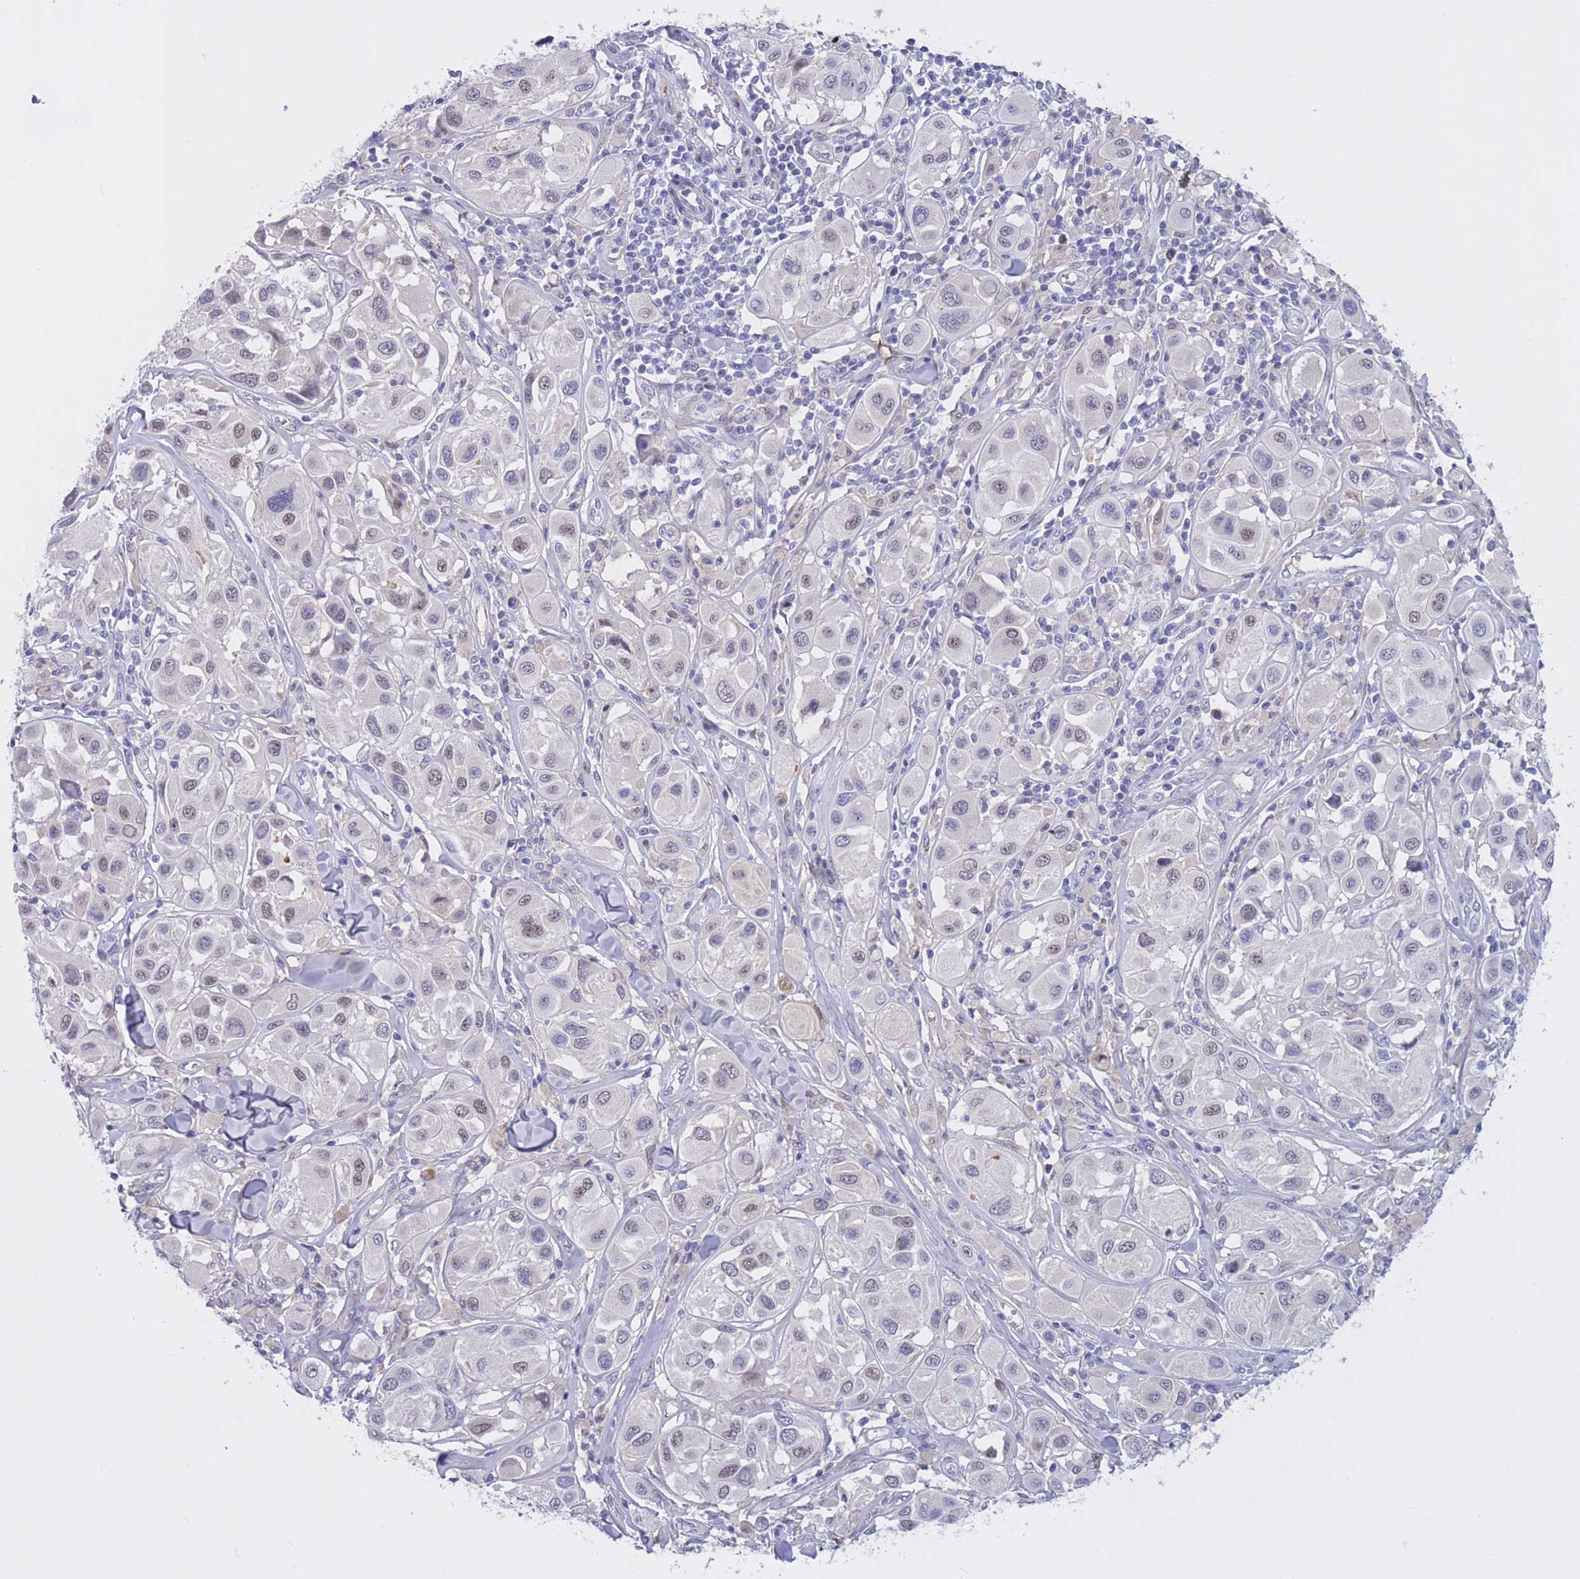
{"staining": {"intensity": "weak", "quantity": "<25%", "location": "nuclear"}, "tissue": "melanoma", "cell_type": "Tumor cells", "image_type": "cancer", "snomed": [{"axis": "morphology", "description": "Malignant melanoma, Metastatic site"}, {"axis": "topography", "description": "Skin"}], "caption": "Tumor cells are negative for brown protein staining in malignant melanoma (metastatic site).", "gene": "BOP1", "patient": {"sex": "male", "age": 41}}